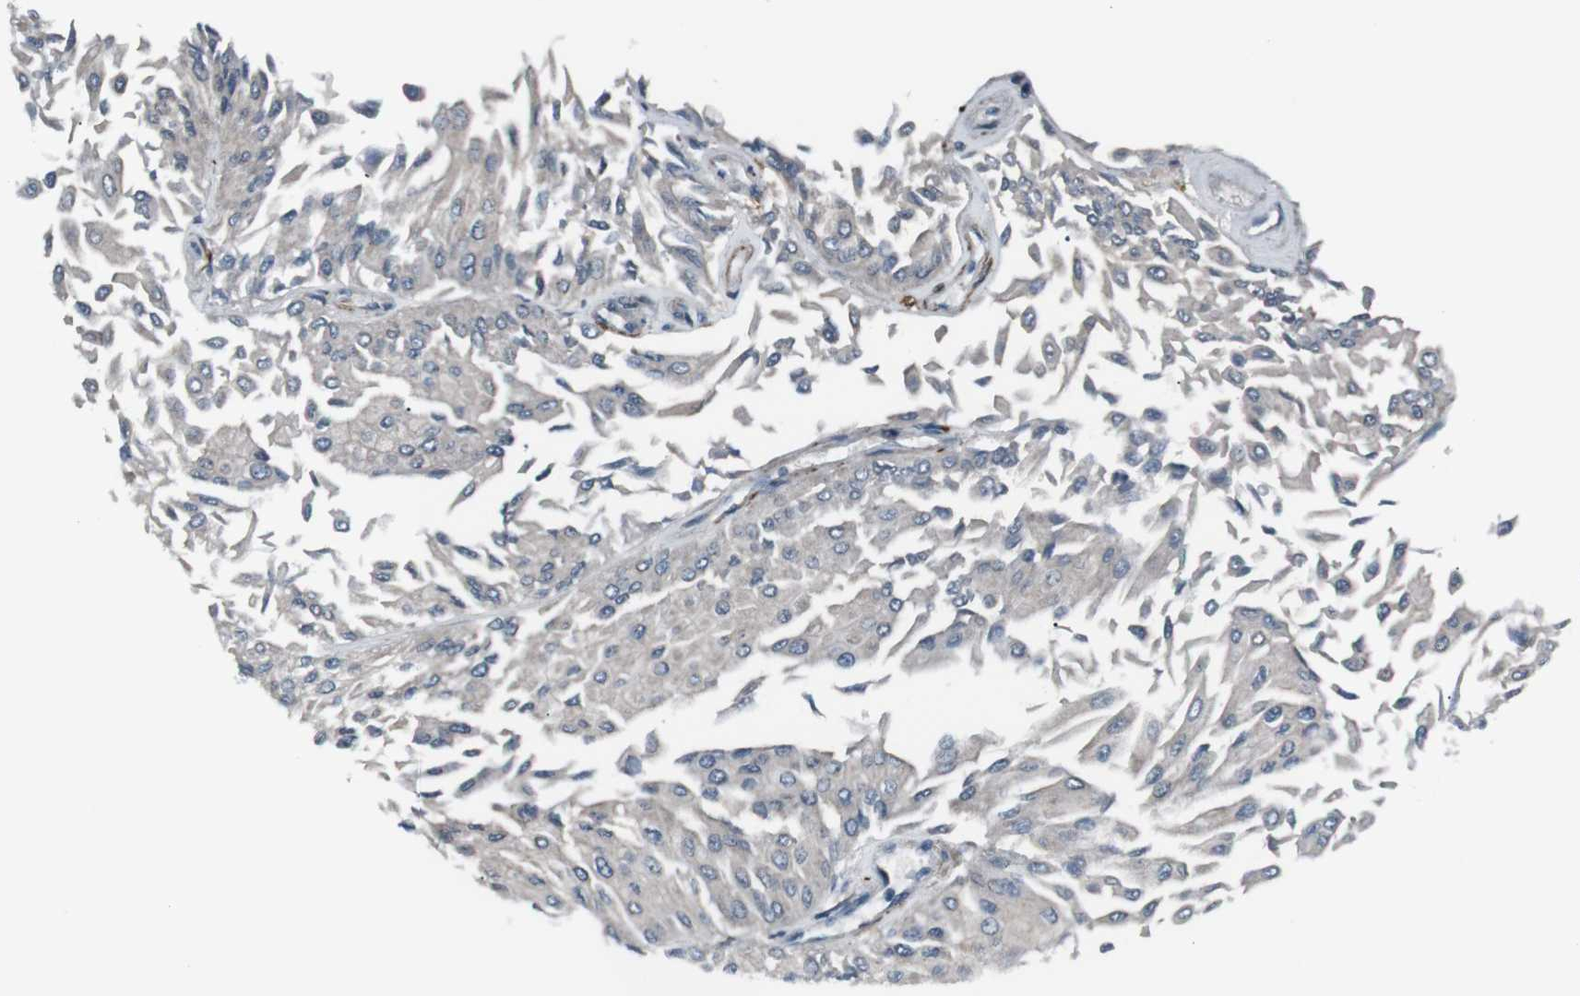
{"staining": {"intensity": "negative", "quantity": "none", "location": "none"}, "tissue": "urothelial cancer", "cell_type": "Tumor cells", "image_type": "cancer", "snomed": [{"axis": "morphology", "description": "Urothelial carcinoma, Low grade"}, {"axis": "topography", "description": "Urinary bladder"}], "caption": "Histopathology image shows no protein staining in tumor cells of urothelial cancer tissue.", "gene": "PDLIM5", "patient": {"sex": "male", "age": 67}}